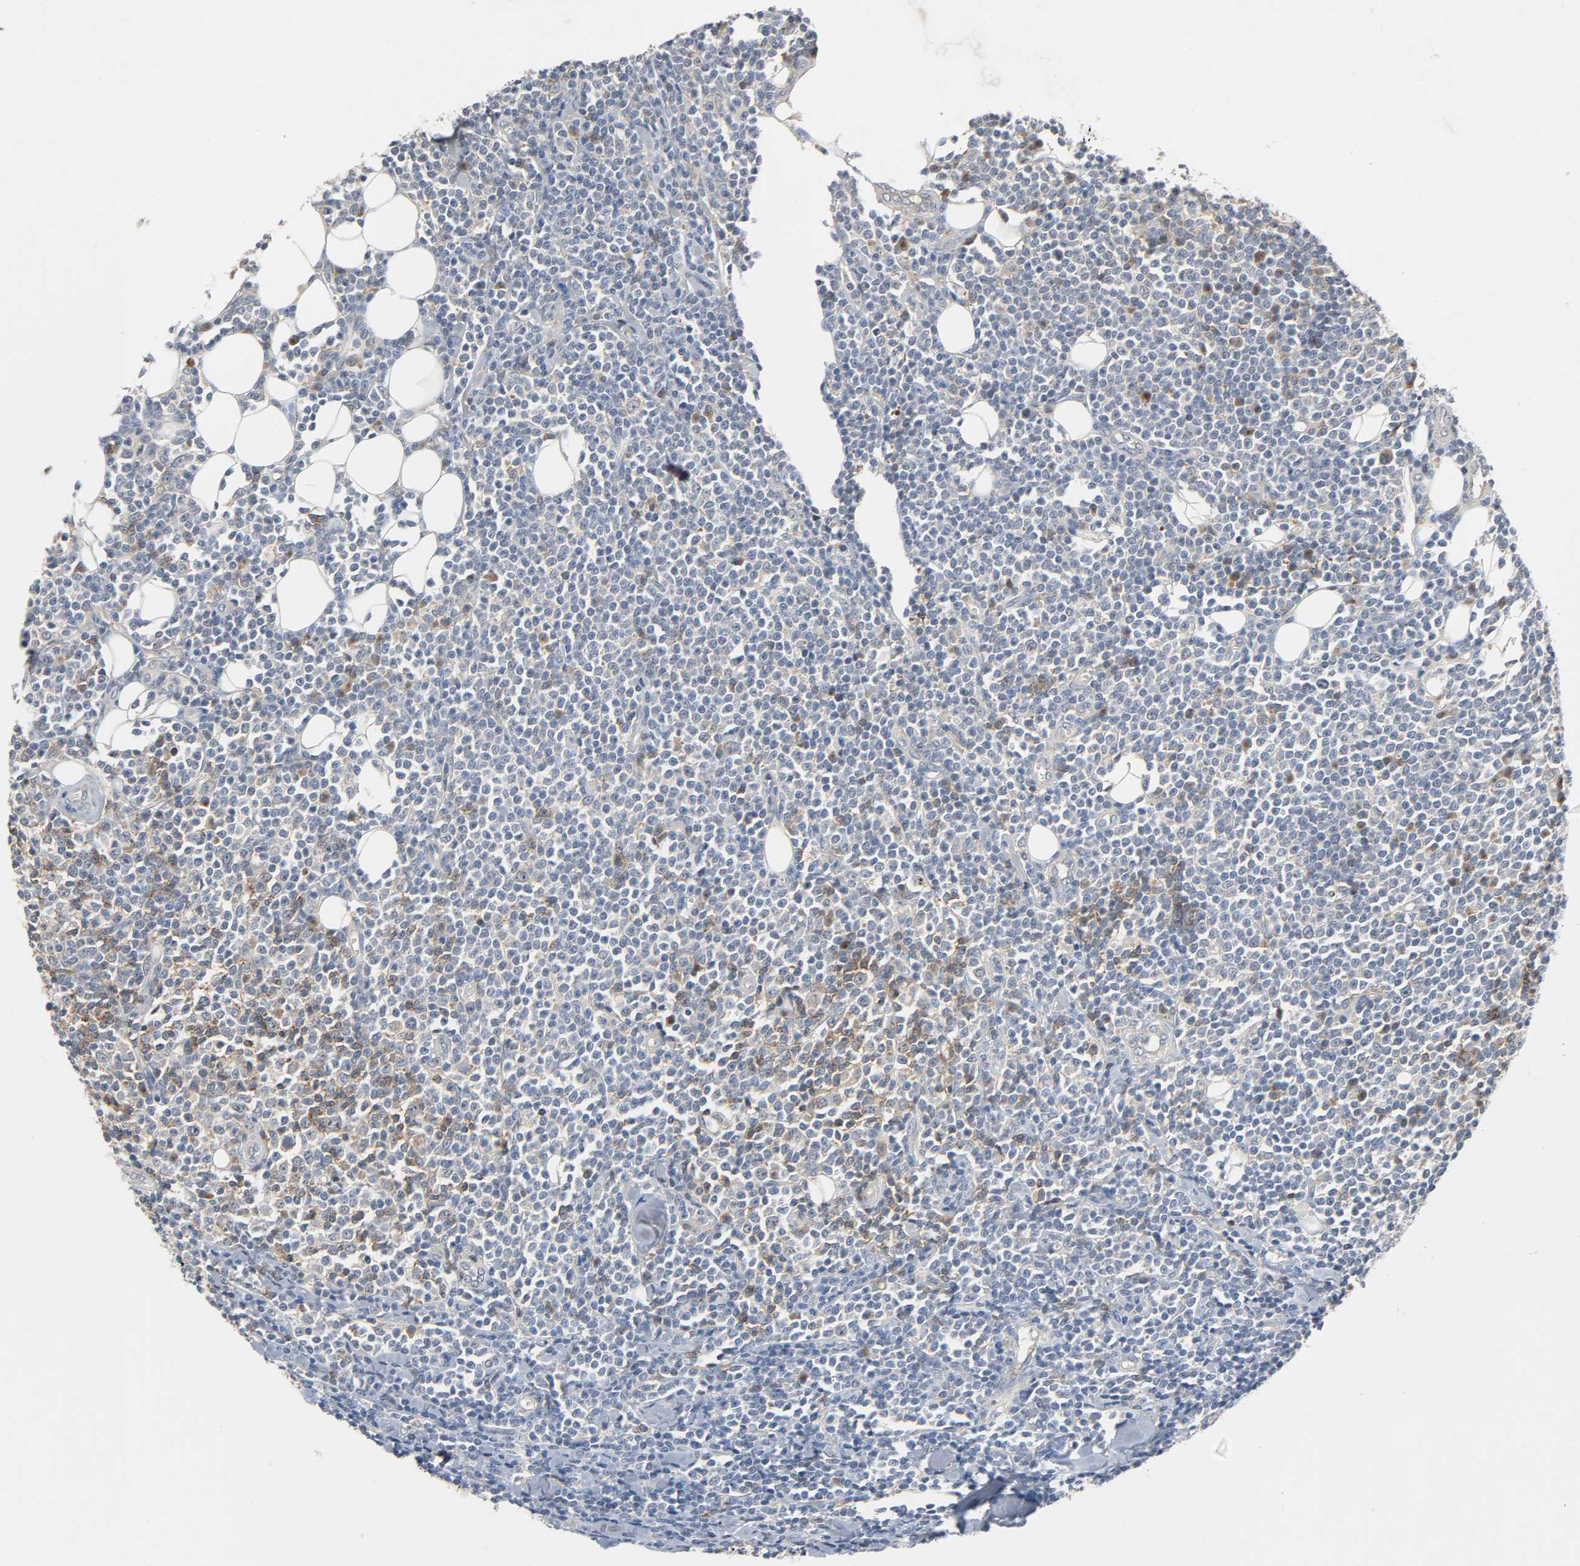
{"staining": {"intensity": "weak", "quantity": "25%-75%", "location": "cytoplasmic/membranous"}, "tissue": "lymphoma", "cell_type": "Tumor cells", "image_type": "cancer", "snomed": [{"axis": "morphology", "description": "Malignant lymphoma, non-Hodgkin's type, Low grade"}, {"axis": "topography", "description": "Soft tissue"}], "caption": "Tumor cells show low levels of weak cytoplasmic/membranous expression in approximately 25%-75% of cells in human lymphoma. The protein is stained brown, and the nuclei are stained in blue (DAB IHC with brightfield microscopy, high magnification).", "gene": "CD4", "patient": {"sex": "male", "age": 92}}